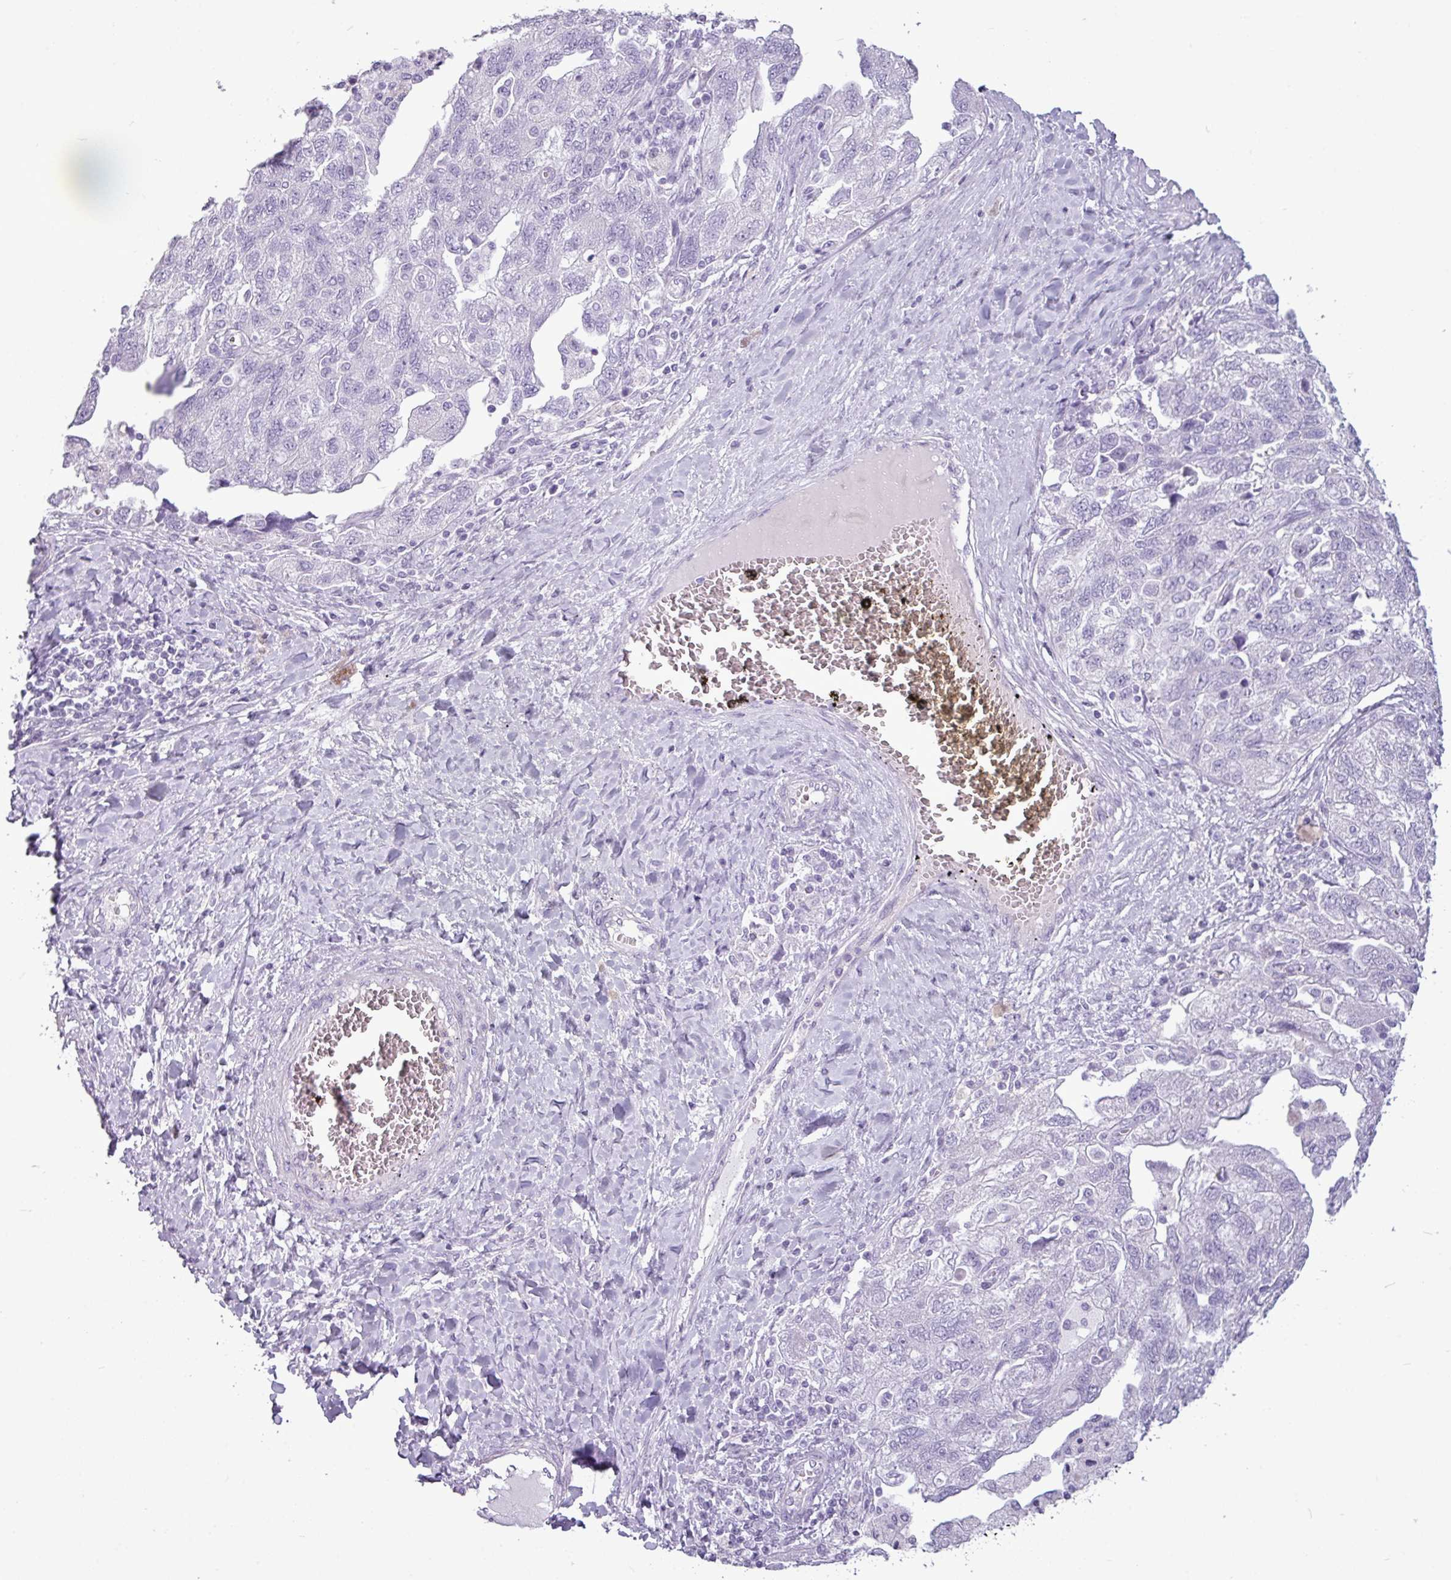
{"staining": {"intensity": "negative", "quantity": "none", "location": "none"}, "tissue": "ovarian cancer", "cell_type": "Tumor cells", "image_type": "cancer", "snomed": [{"axis": "morphology", "description": "Carcinoma, NOS"}, {"axis": "morphology", "description": "Cystadenocarcinoma, serous, NOS"}, {"axis": "topography", "description": "Ovary"}], "caption": "This is a image of immunohistochemistry (IHC) staining of ovarian cancer, which shows no expression in tumor cells. (DAB immunohistochemistry with hematoxylin counter stain).", "gene": "AMY2A", "patient": {"sex": "female", "age": 69}}